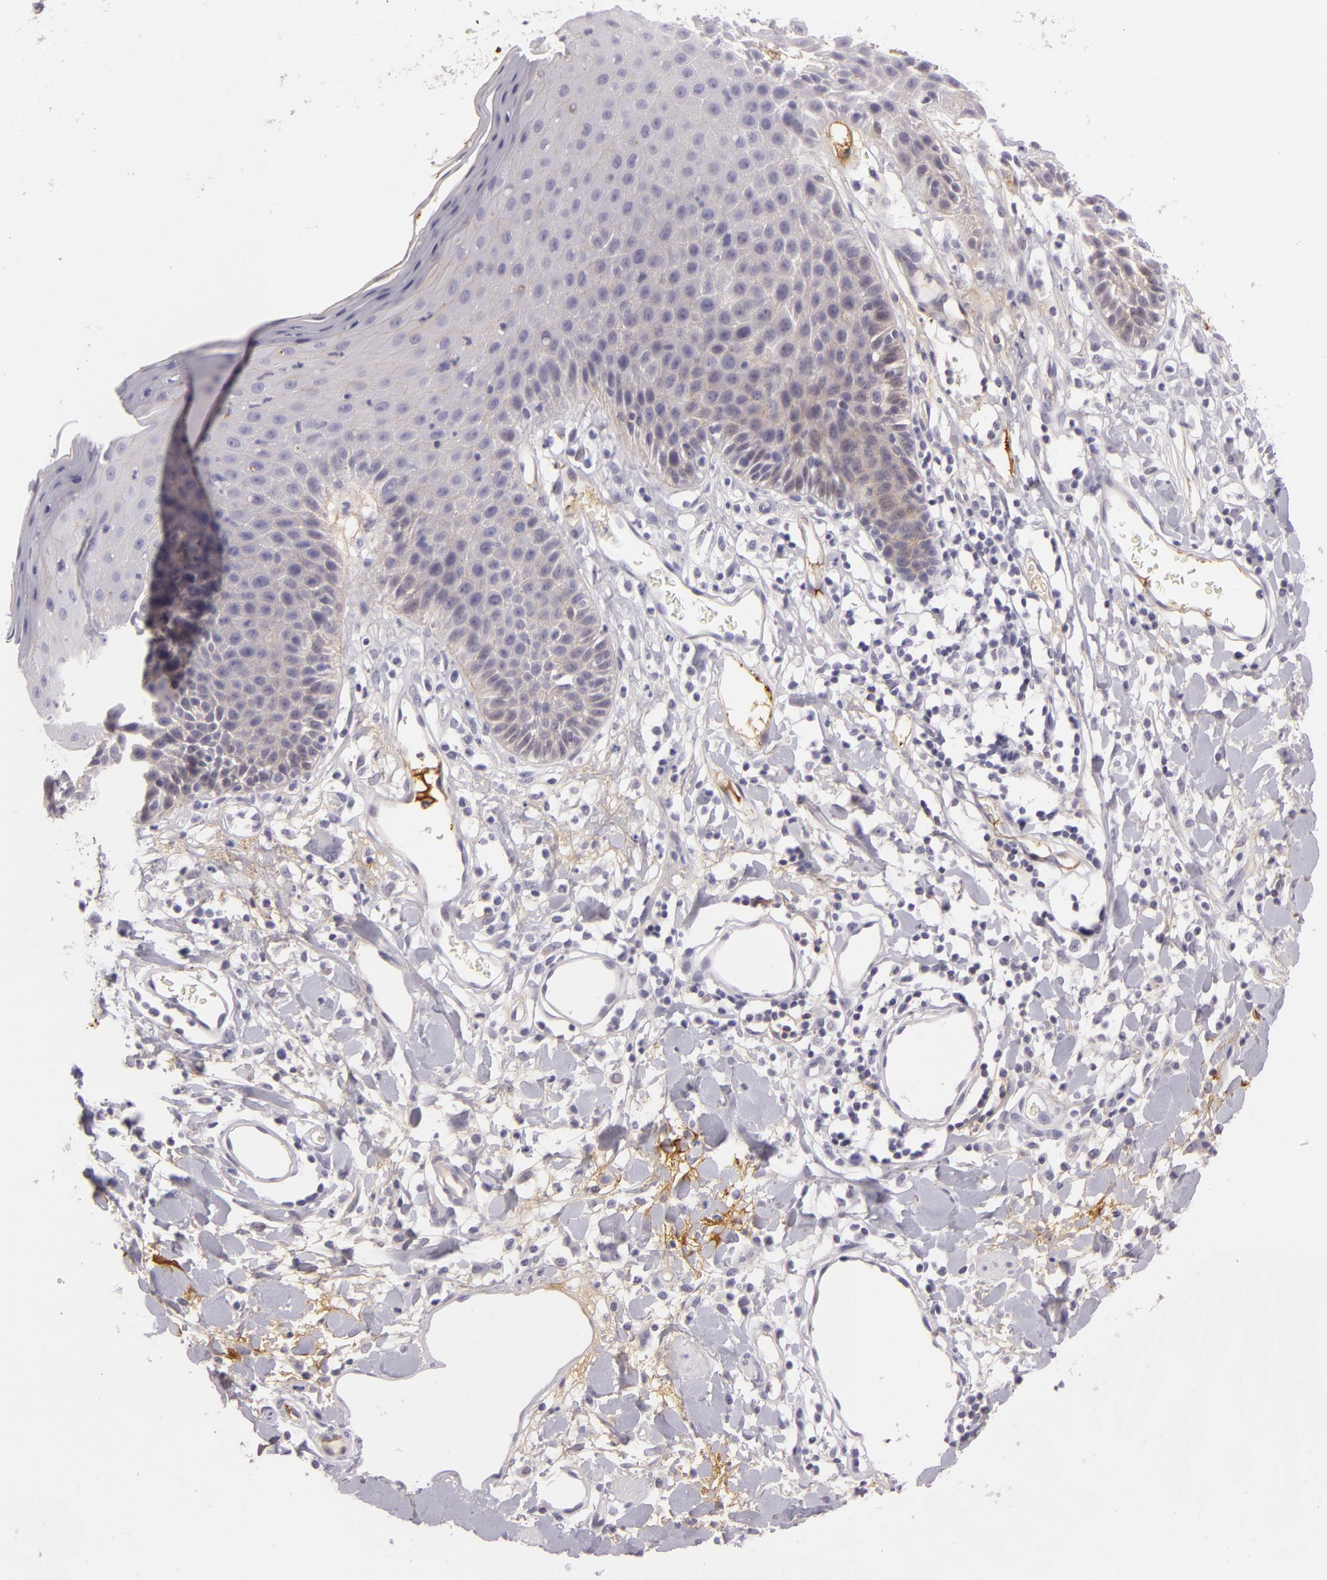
{"staining": {"intensity": "strong", "quantity": "<25%", "location": "cytoplasmic/membranous"}, "tissue": "skin", "cell_type": "Epidermal cells", "image_type": "normal", "snomed": [{"axis": "morphology", "description": "Normal tissue, NOS"}, {"axis": "topography", "description": "Vulva"}, {"axis": "topography", "description": "Peripheral nerve tissue"}], "caption": "Skin stained with immunohistochemistry displays strong cytoplasmic/membranous staining in approximately <25% of epidermal cells. The protein is stained brown, and the nuclei are stained in blue (DAB (3,3'-diaminobenzidine) IHC with brightfield microscopy, high magnification).", "gene": "CTNNB1", "patient": {"sex": "female", "age": 68}}